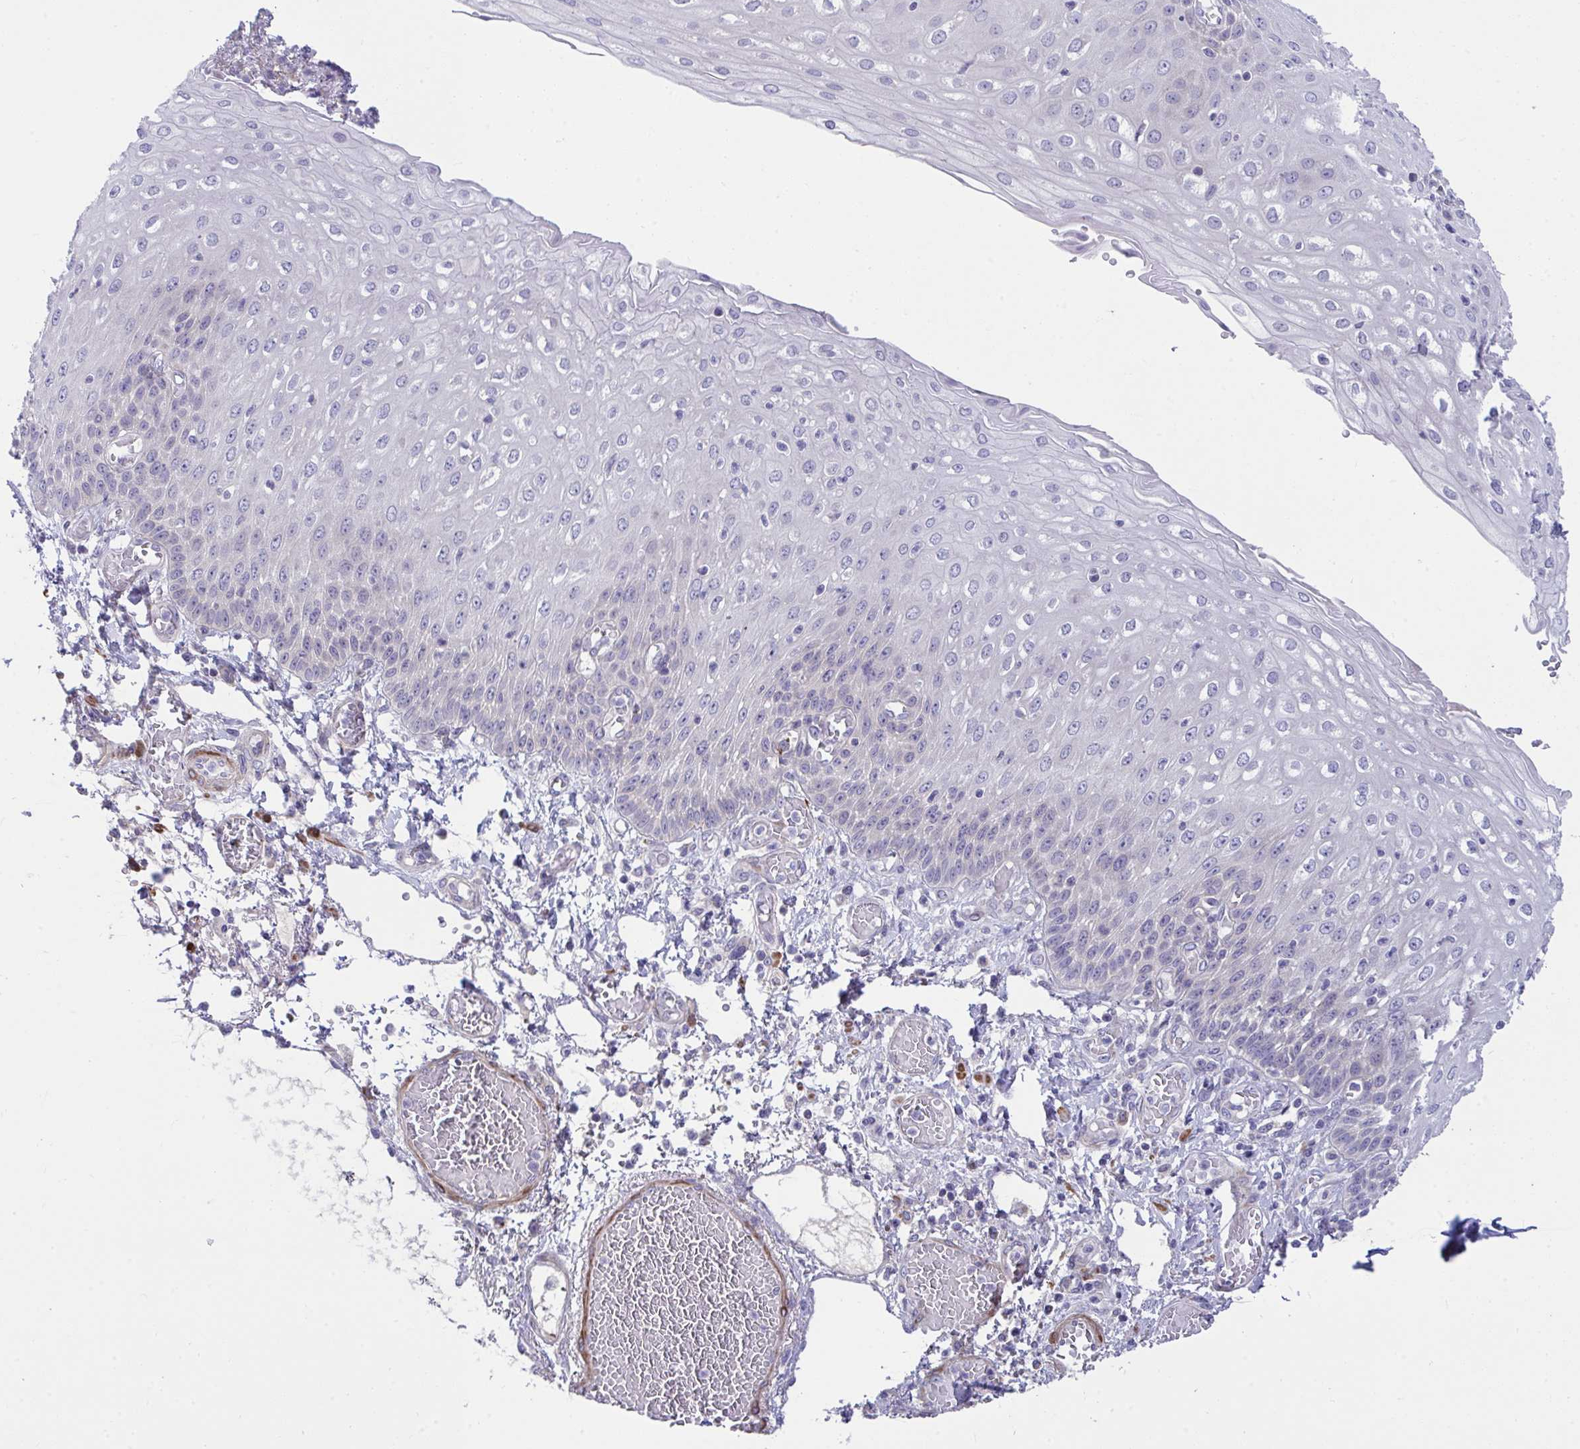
{"staining": {"intensity": "negative", "quantity": "none", "location": "none"}, "tissue": "esophagus", "cell_type": "Squamous epithelial cells", "image_type": "normal", "snomed": [{"axis": "morphology", "description": "Normal tissue, NOS"}, {"axis": "morphology", "description": "Adenocarcinoma, NOS"}, {"axis": "topography", "description": "Esophagus"}], "caption": "Immunohistochemical staining of normal esophagus shows no significant positivity in squamous epithelial cells. (IHC, brightfield microscopy, high magnification).", "gene": "PIGZ", "patient": {"sex": "male", "age": 81}}